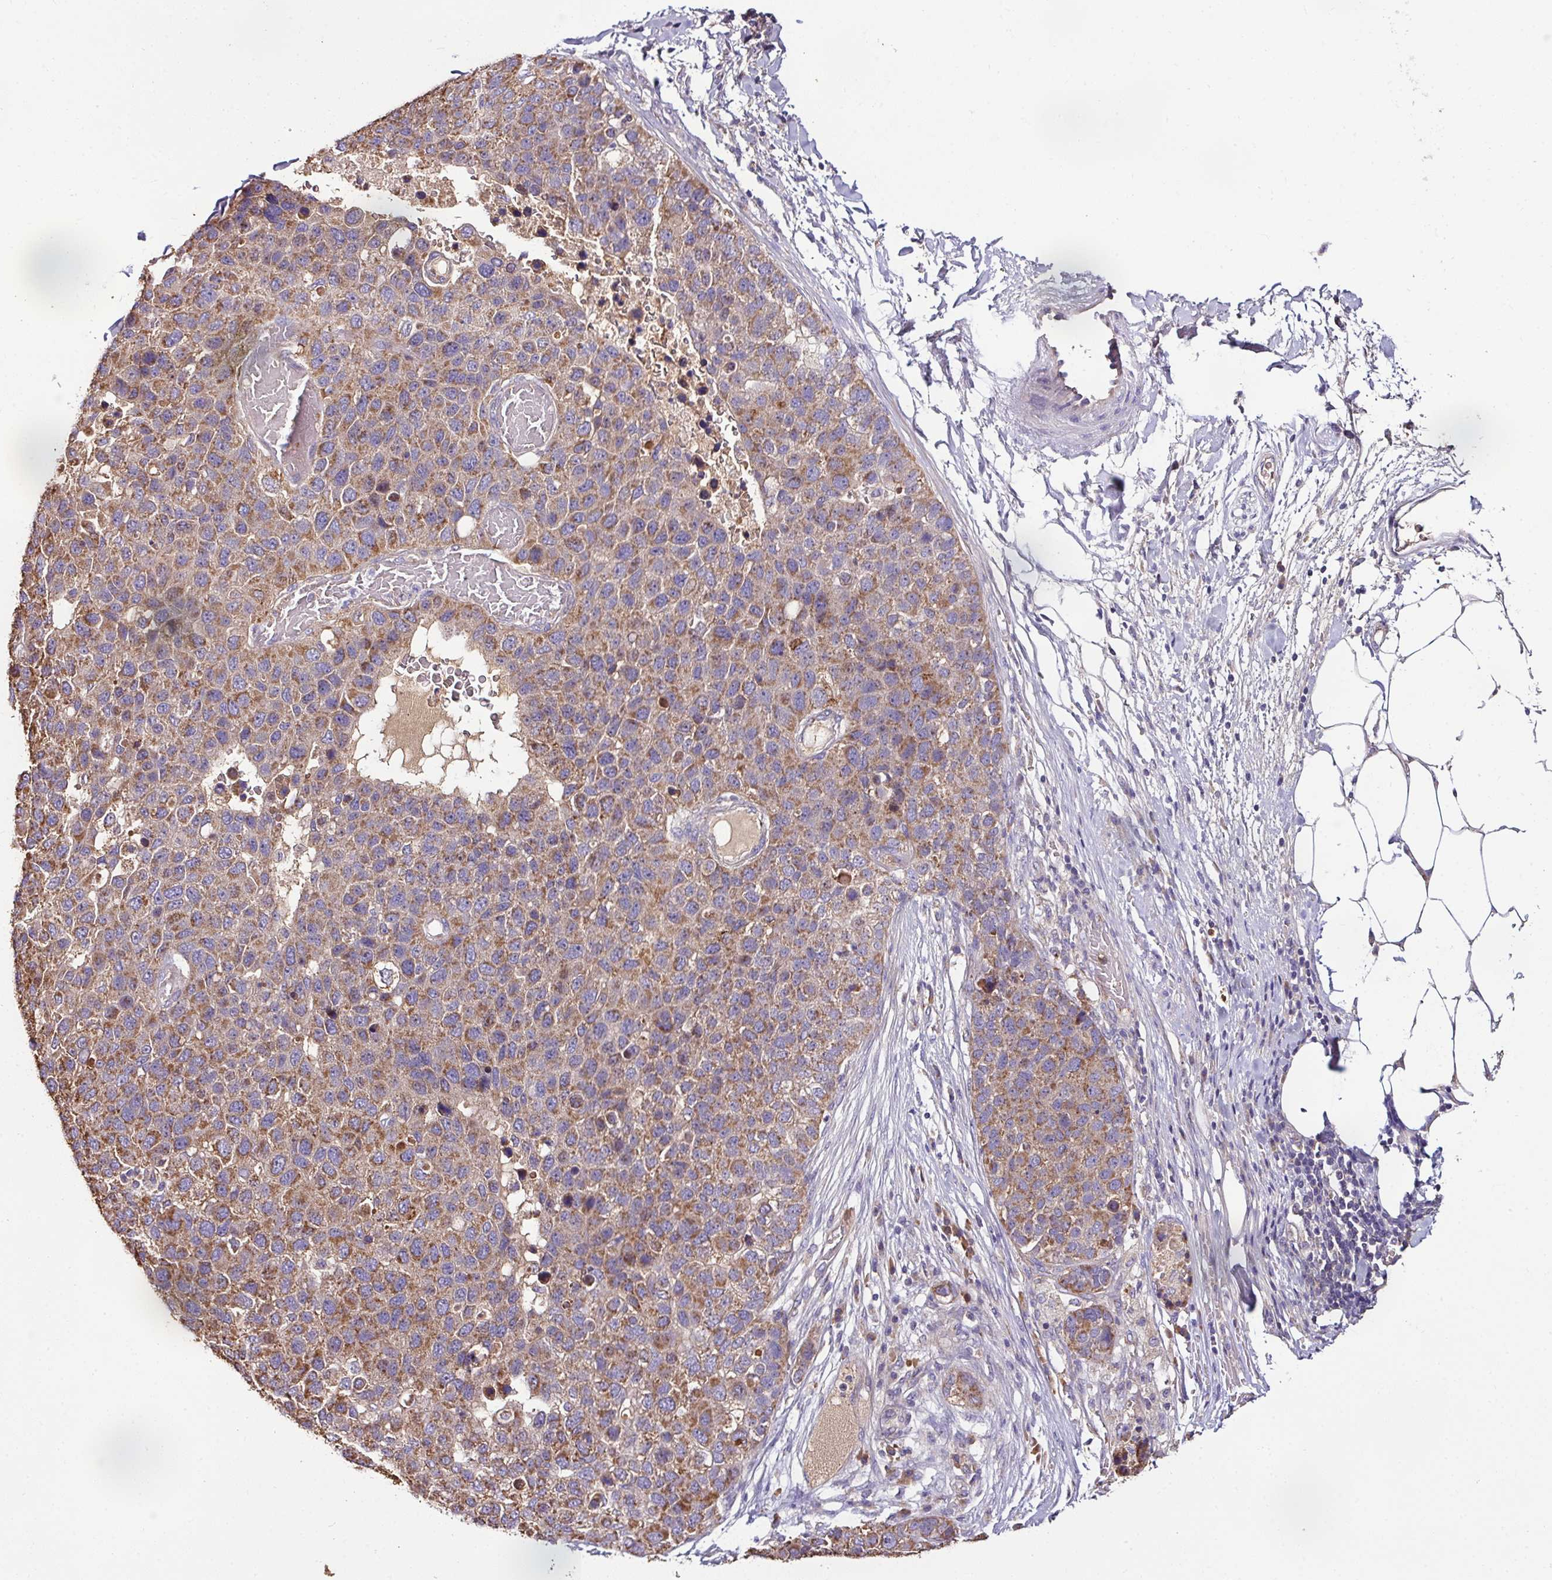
{"staining": {"intensity": "moderate", "quantity": ">75%", "location": "cytoplasmic/membranous"}, "tissue": "pancreatic cancer", "cell_type": "Tumor cells", "image_type": "cancer", "snomed": [{"axis": "morphology", "description": "Adenocarcinoma, NOS"}, {"axis": "topography", "description": "Pancreas"}], "caption": "About >75% of tumor cells in adenocarcinoma (pancreatic) display moderate cytoplasmic/membranous protein expression as visualized by brown immunohistochemical staining.", "gene": "CPD", "patient": {"sex": "female", "age": 61}}